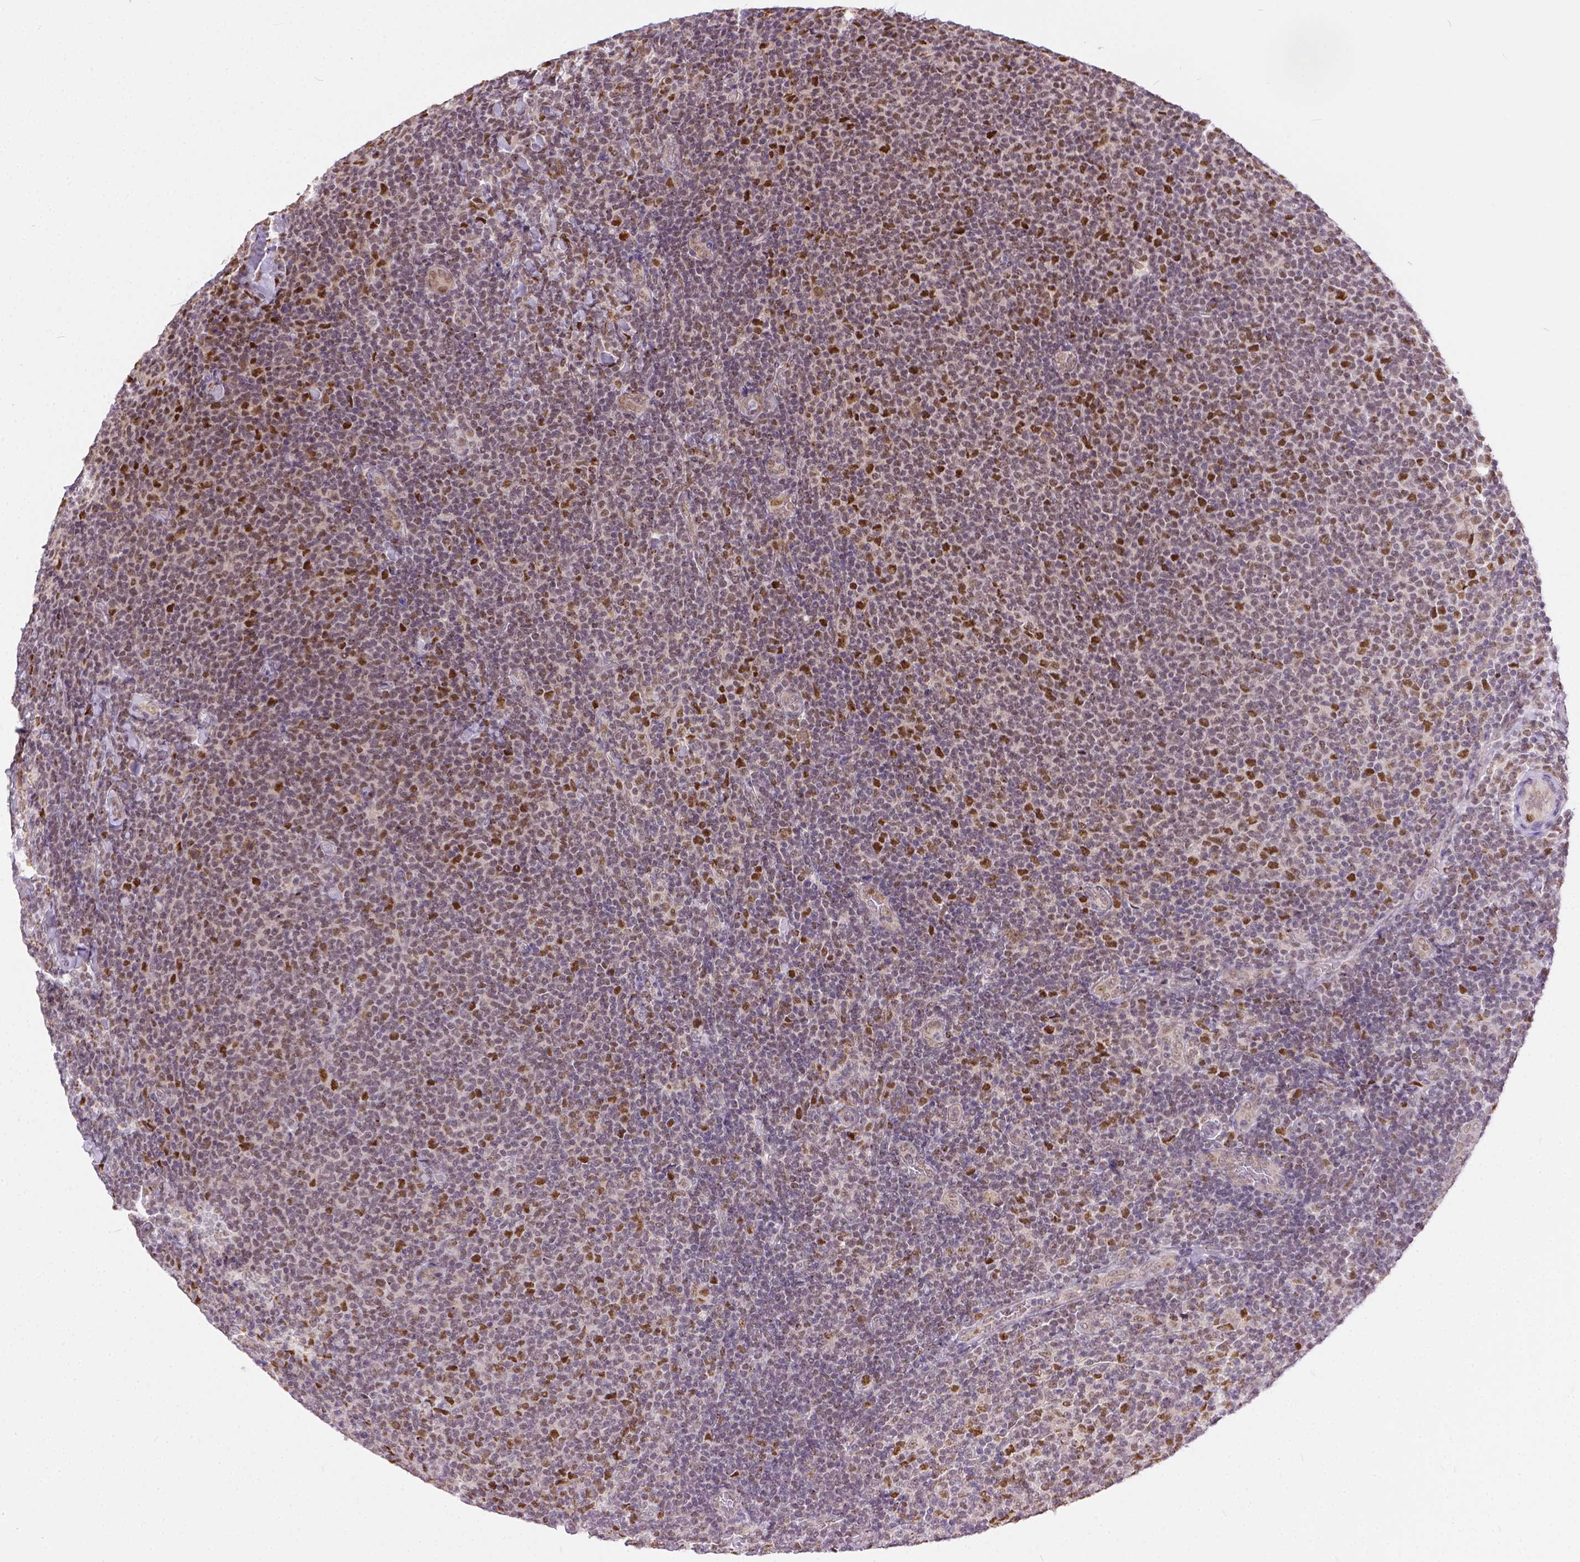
{"staining": {"intensity": "moderate", "quantity": "25%-75%", "location": "nuclear"}, "tissue": "lymphoma", "cell_type": "Tumor cells", "image_type": "cancer", "snomed": [{"axis": "morphology", "description": "Malignant lymphoma, non-Hodgkin's type, Low grade"}, {"axis": "topography", "description": "Lymph node"}], "caption": "Human lymphoma stained with a brown dye shows moderate nuclear positive positivity in about 25%-75% of tumor cells.", "gene": "ERCC1", "patient": {"sex": "male", "age": 52}}